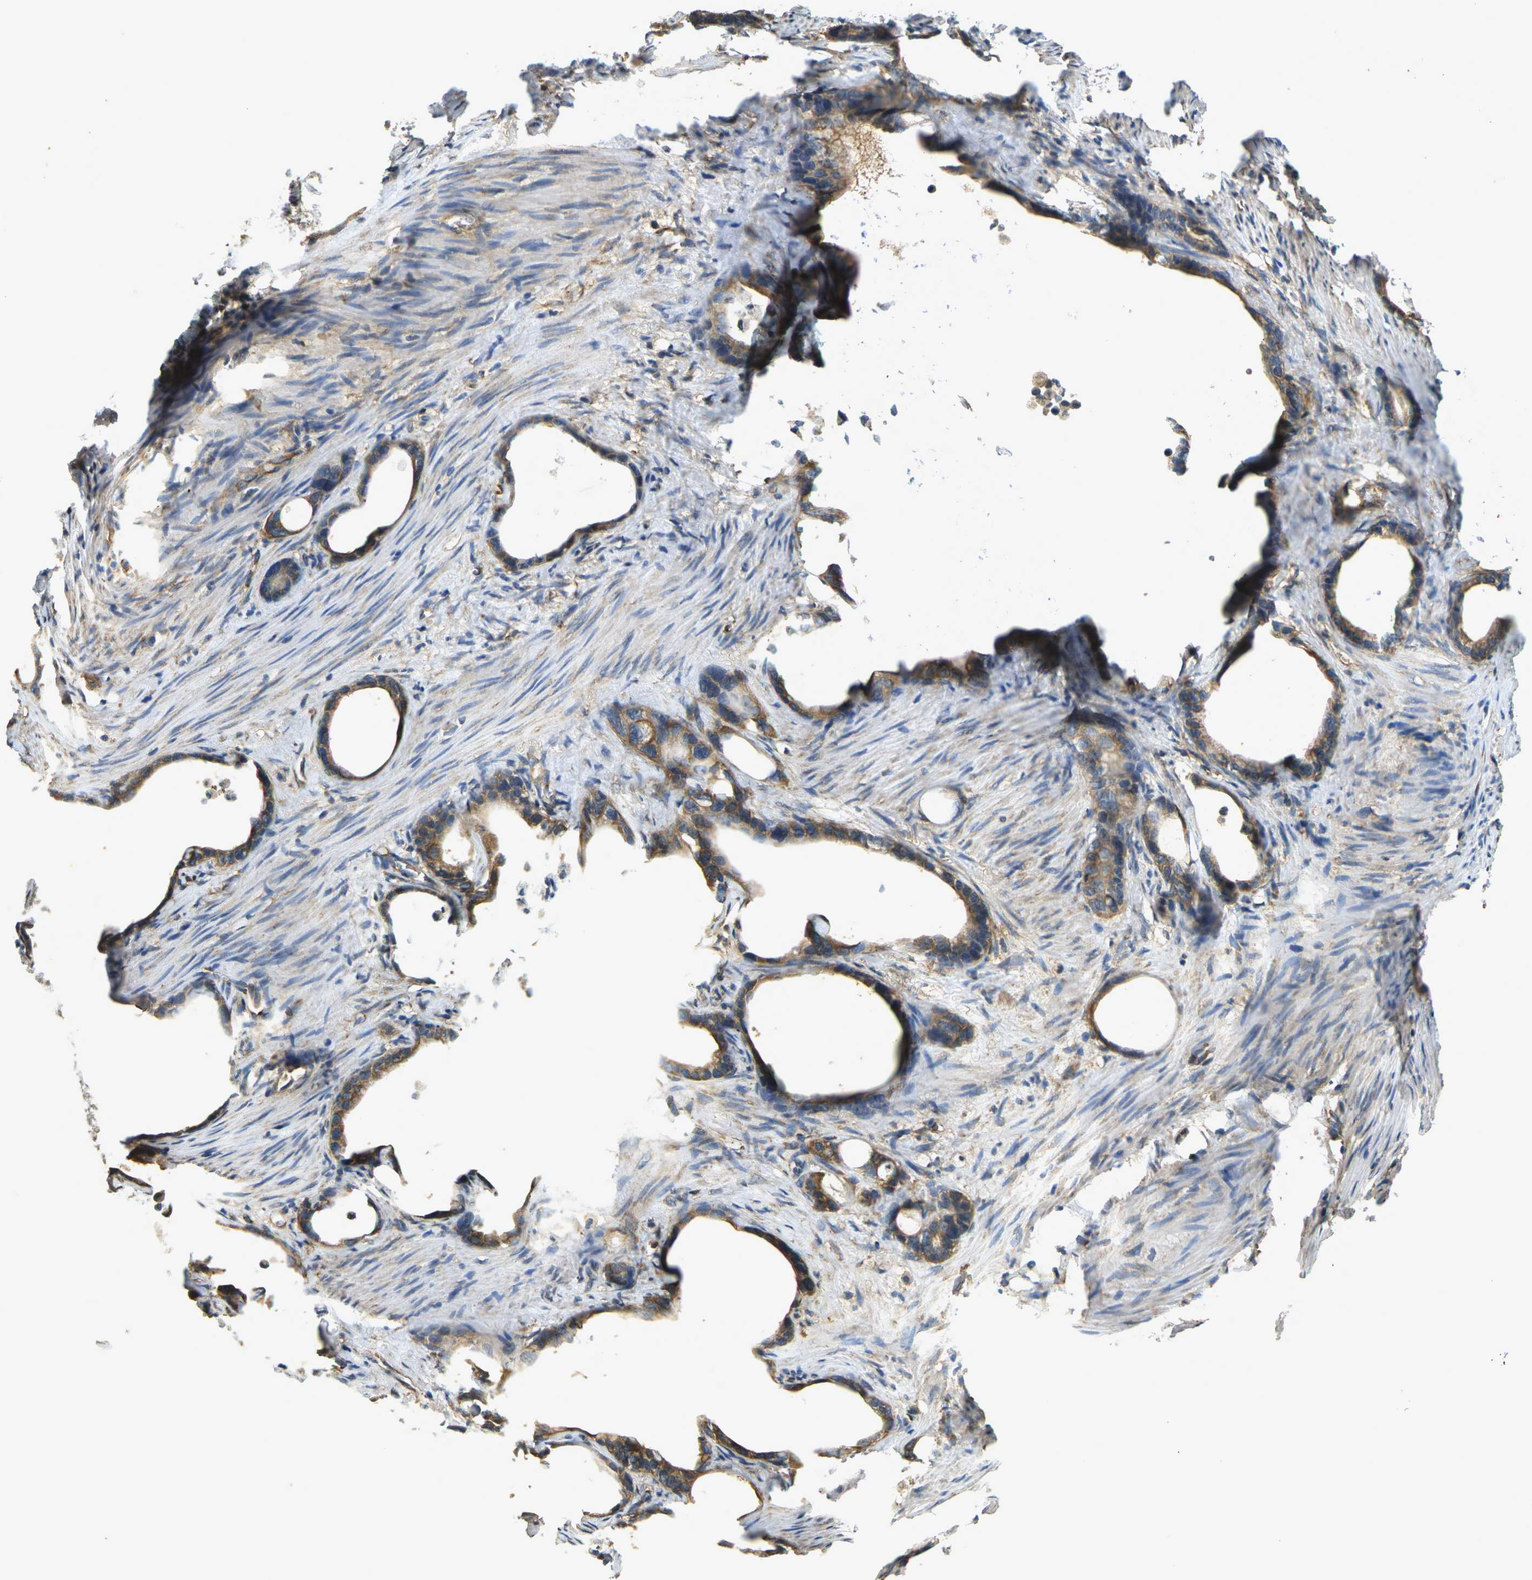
{"staining": {"intensity": "strong", "quantity": ">75%", "location": "cytoplasmic/membranous"}, "tissue": "stomach cancer", "cell_type": "Tumor cells", "image_type": "cancer", "snomed": [{"axis": "morphology", "description": "Adenocarcinoma, NOS"}, {"axis": "topography", "description": "Stomach"}], "caption": "Approximately >75% of tumor cells in stomach cancer (adenocarcinoma) reveal strong cytoplasmic/membranous protein expression as visualized by brown immunohistochemical staining.", "gene": "CAST", "patient": {"sex": "female", "age": 75}}